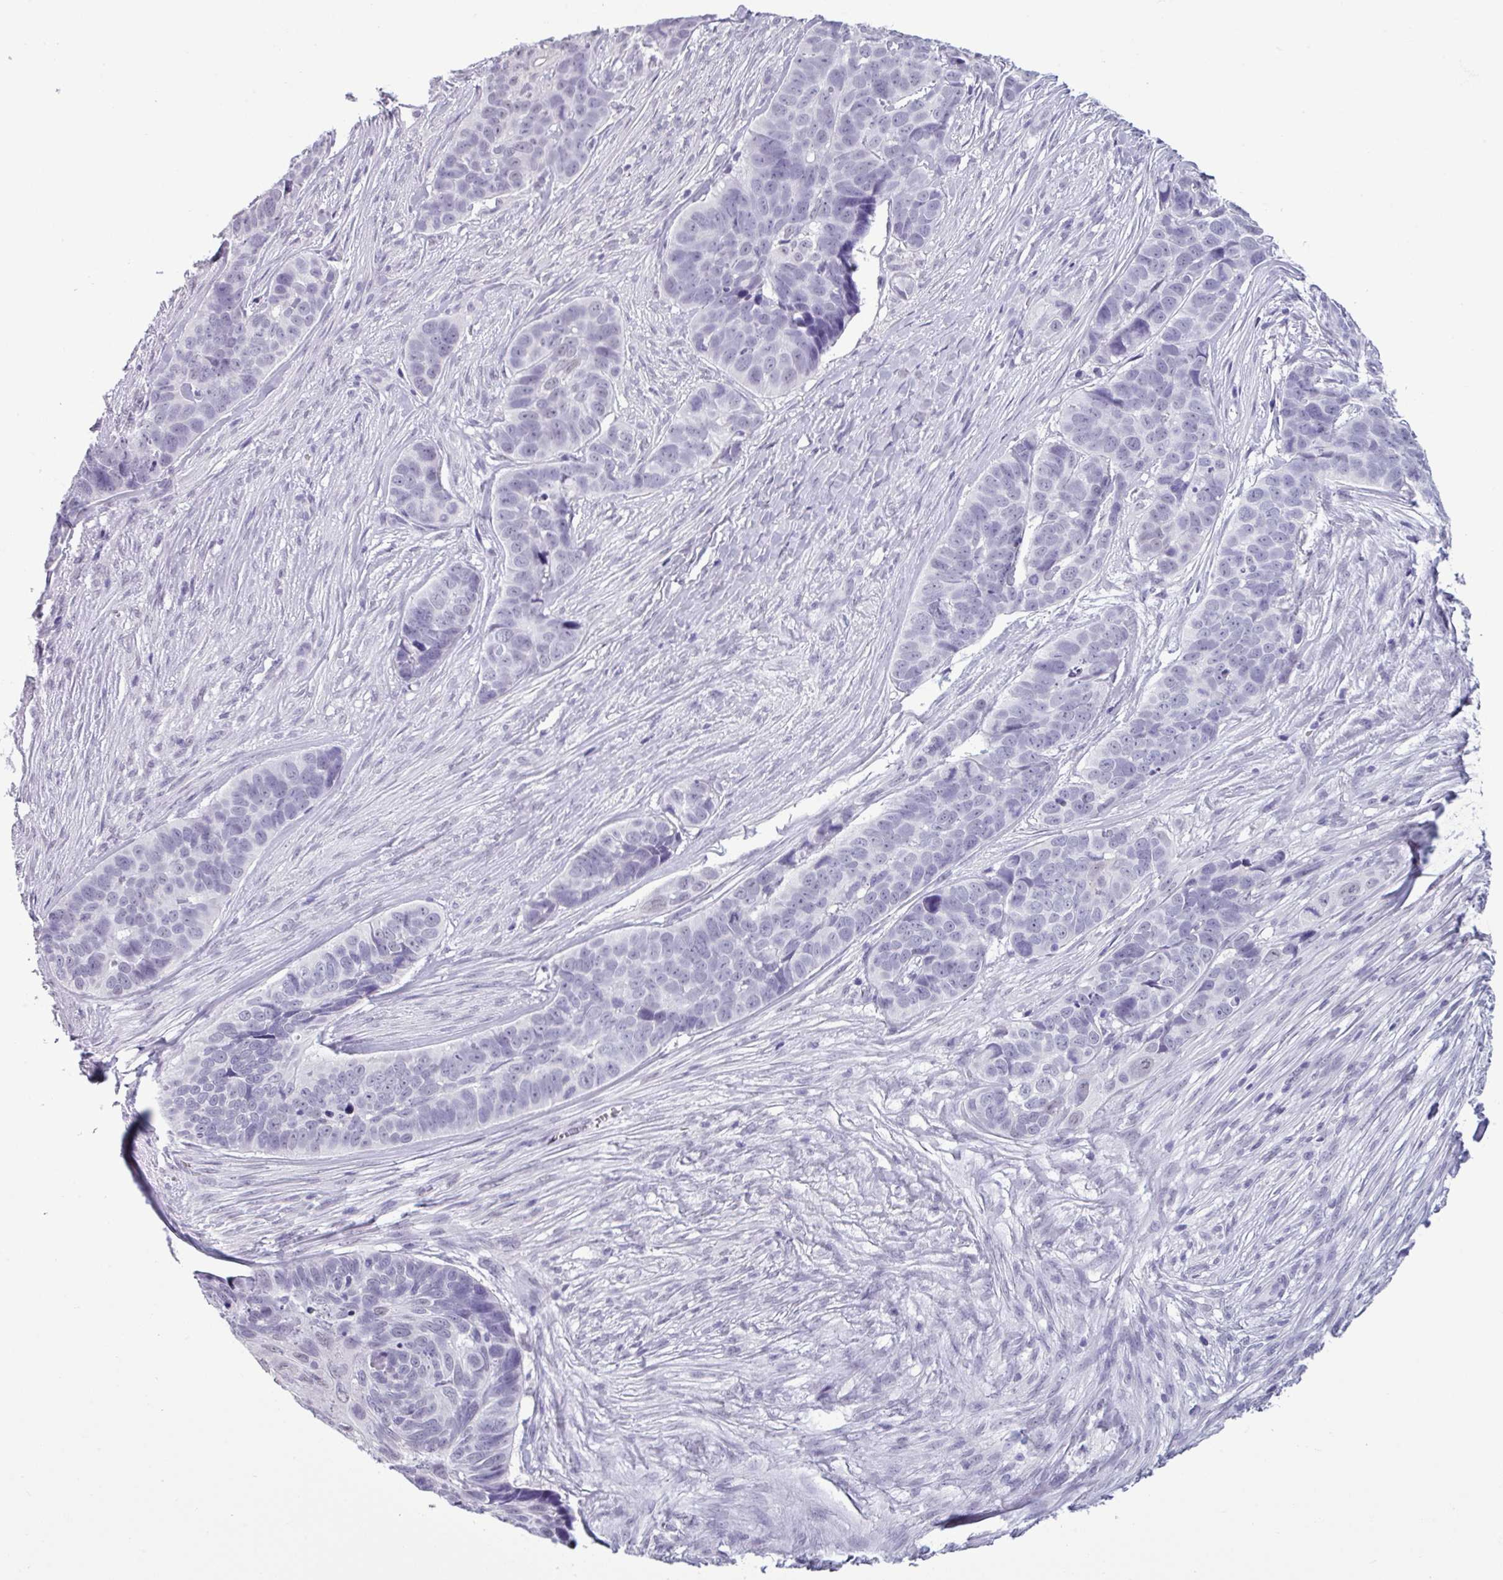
{"staining": {"intensity": "negative", "quantity": "none", "location": "none"}, "tissue": "skin cancer", "cell_type": "Tumor cells", "image_type": "cancer", "snomed": [{"axis": "morphology", "description": "Basal cell carcinoma"}, {"axis": "topography", "description": "Skin"}], "caption": "An immunohistochemistry (IHC) histopathology image of skin cancer is shown. There is no staining in tumor cells of skin cancer.", "gene": "SRGAP1", "patient": {"sex": "female", "age": 82}}